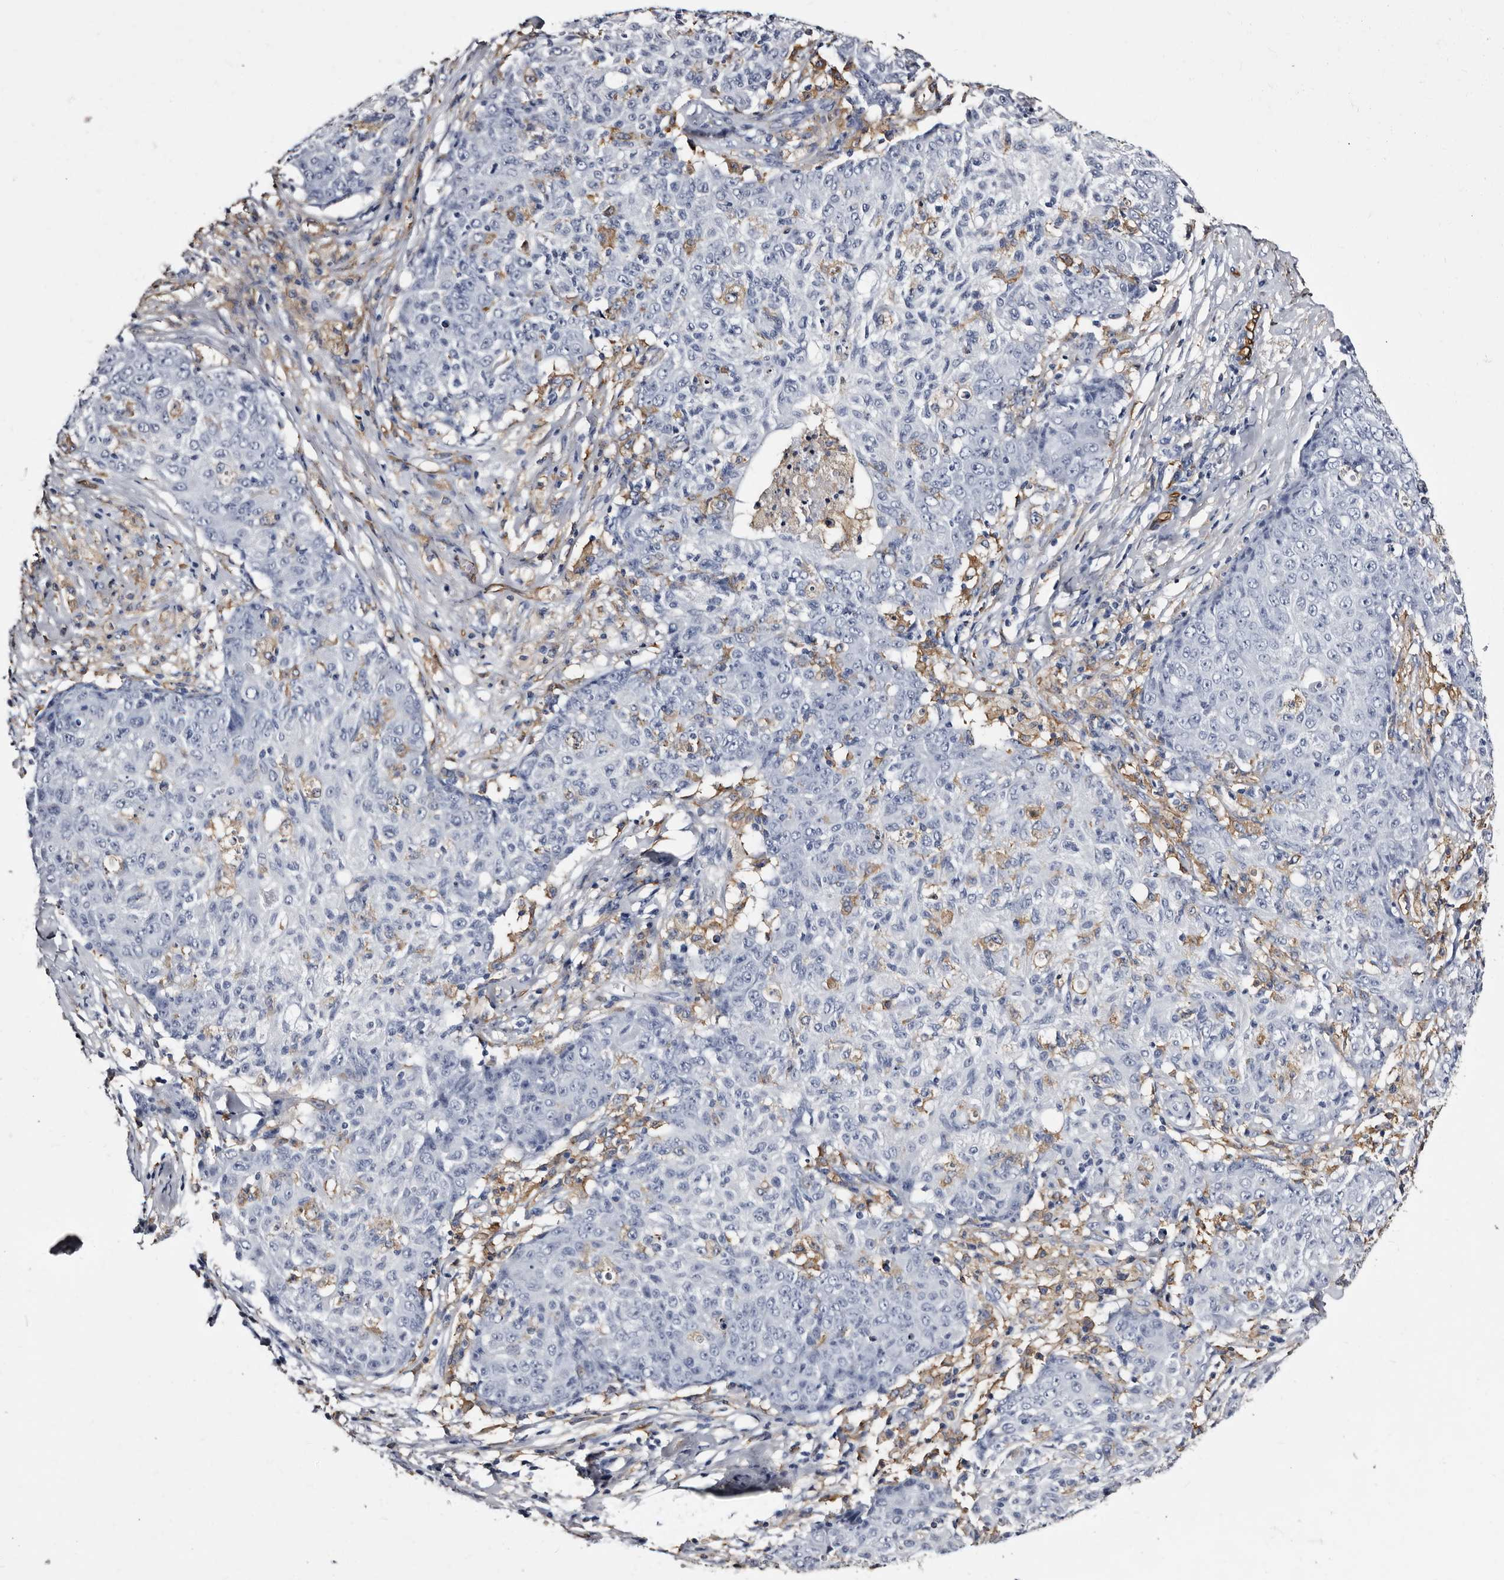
{"staining": {"intensity": "negative", "quantity": "none", "location": "none"}, "tissue": "ovarian cancer", "cell_type": "Tumor cells", "image_type": "cancer", "snomed": [{"axis": "morphology", "description": "Carcinoma, endometroid"}, {"axis": "topography", "description": "Ovary"}], "caption": "DAB immunohistochemical staining of human endometroid carcinoma (ovarian) shows no significant staining in tumor cells.", "gene": "EPB41L3", "patient": {"sex": "female", "age": 42}}